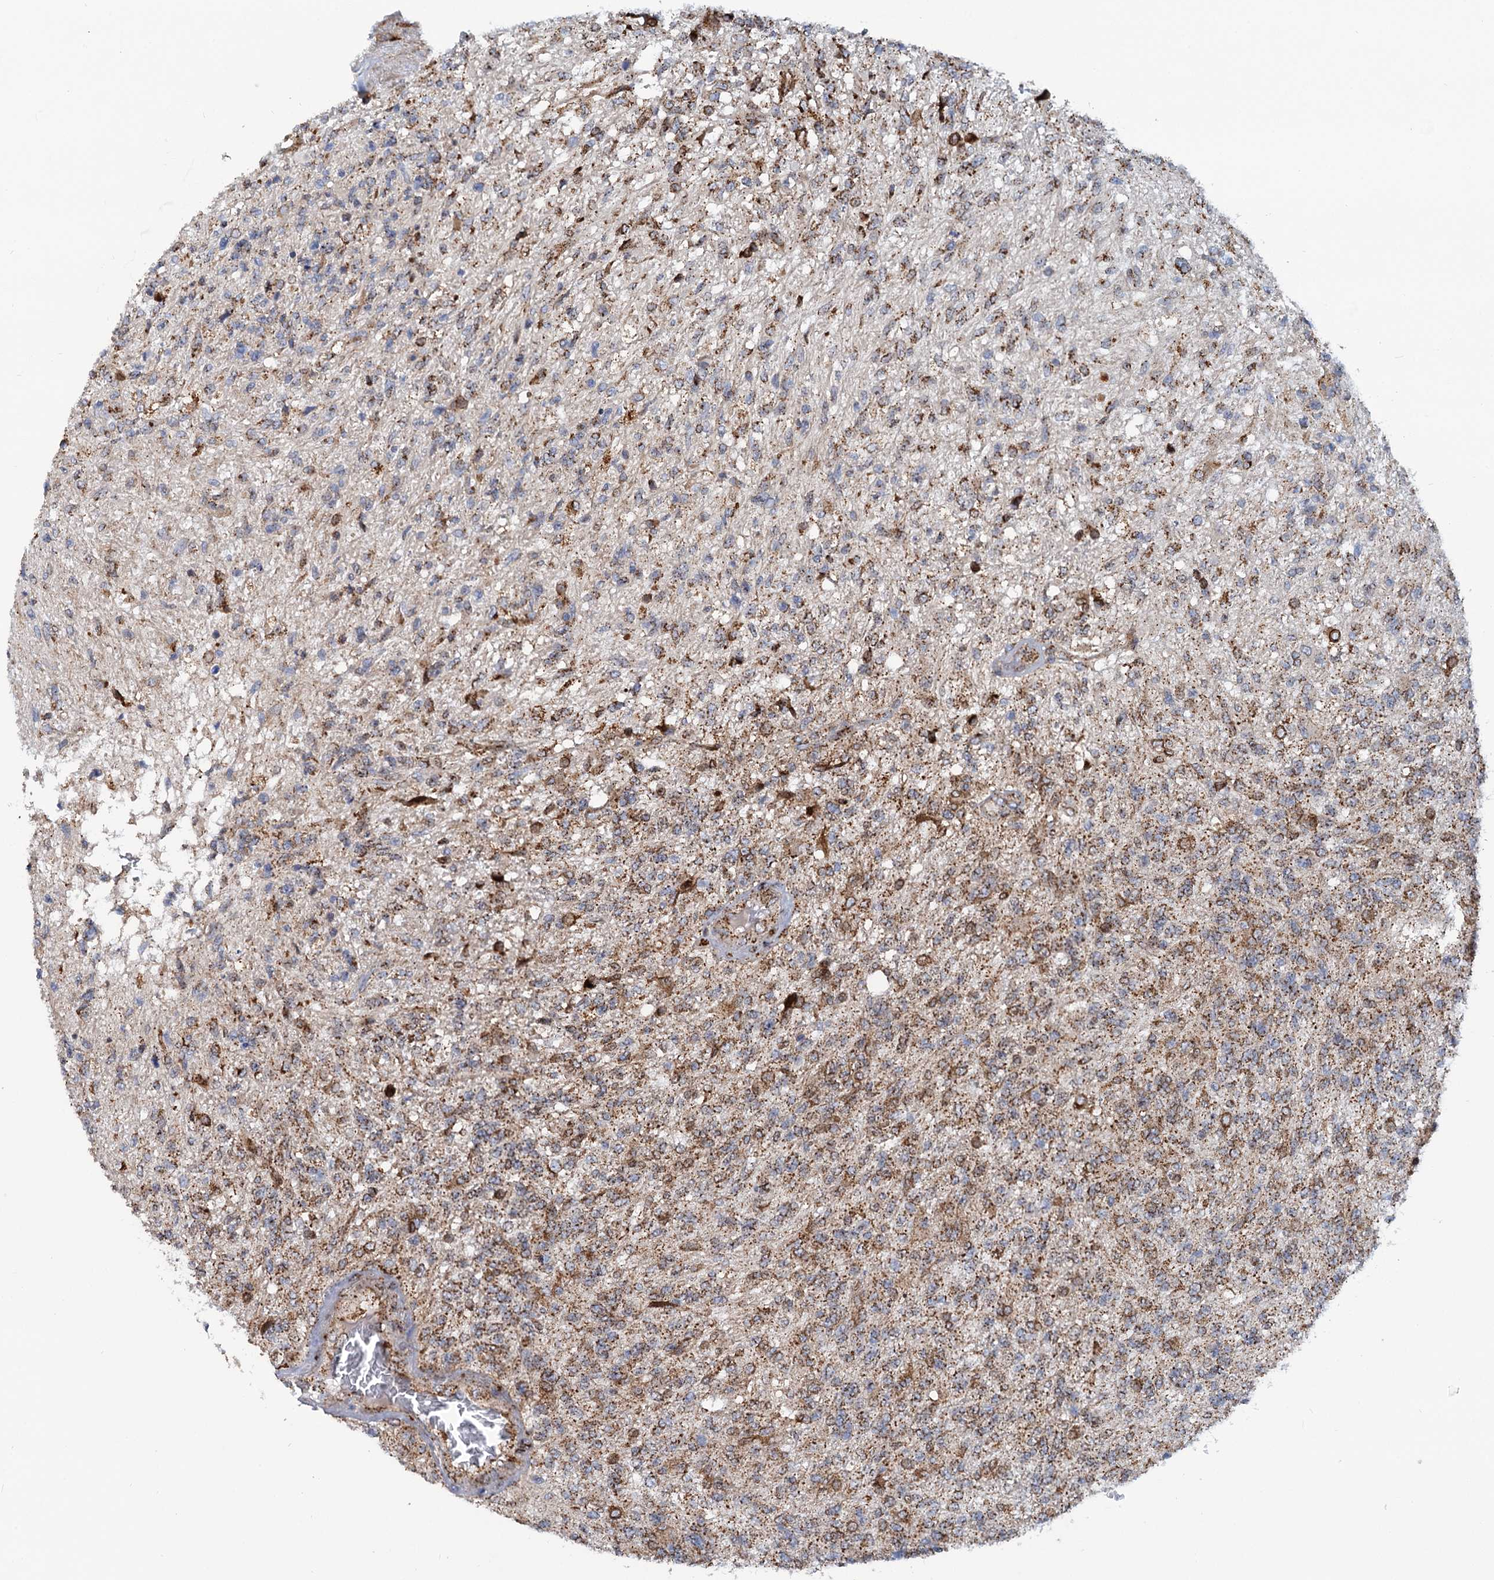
{"staining": {"intensity": "moderate", "quantity": "25%-75%", "location": "cytoplasmic/membranous"}, "tissue": "glioma", "cell_type": "Tumor cells", "image_type": "cancer", "snomed": [{"axis": "morphology", "description": "Glioma, malignant, High grade"}, {"axis": "topography", "description": "Brain"}], "caption": "The immunohistochemical stain shows moderate cytoplasmic/membranous positivity in tumor cells of glioma tissue. Nuclei are stained in blue.", "gene": "SUPT20H", "patient": {"sex": "male", "age": 56}}